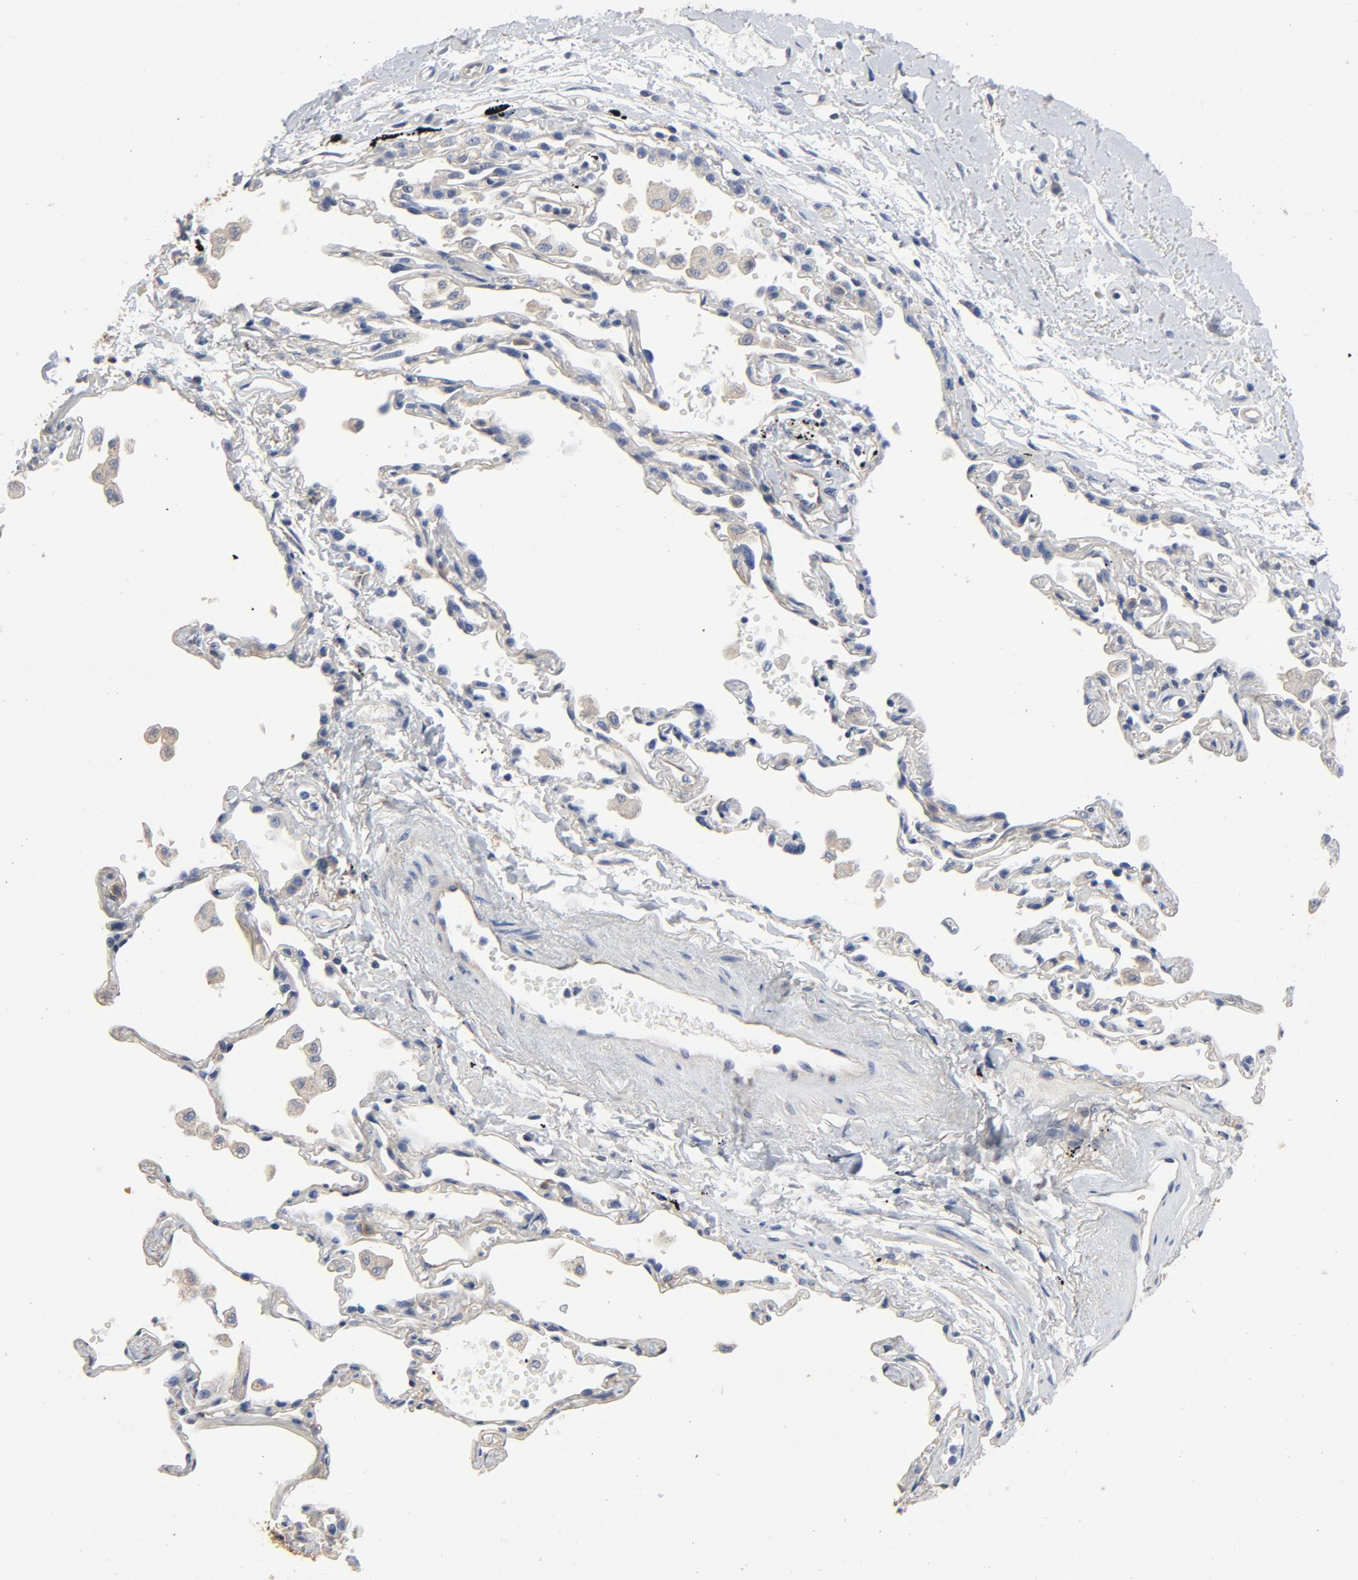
{"staining": {"intensity": "weak", "quantity": "25%-75%", "location": "cytoplasmic/membranous"}, "tissue": "adipose tissue", "cell_type": "Adipocytes", "image_type": "normal", "snomed": [{"axis": "morphology", "description": "Normal tissue, NOS"}, {"axis": "morphology", "description": "Adenocarcinoma, NOS"}, {"axis": "topography", "description": "Cartilage tissue"}, {"axis": "topography", "description": "Bronchus"}, {"axis": "topography", "description": "Lung"}], "caption": "Adipocytes exhibit low levels of weak cytoplasmic/membranous expression in about 25%-75% of cells in unremarkable adipose tissue.", "gene": "DYNLT3", "patient": {"sex": "female", "age": 67}}